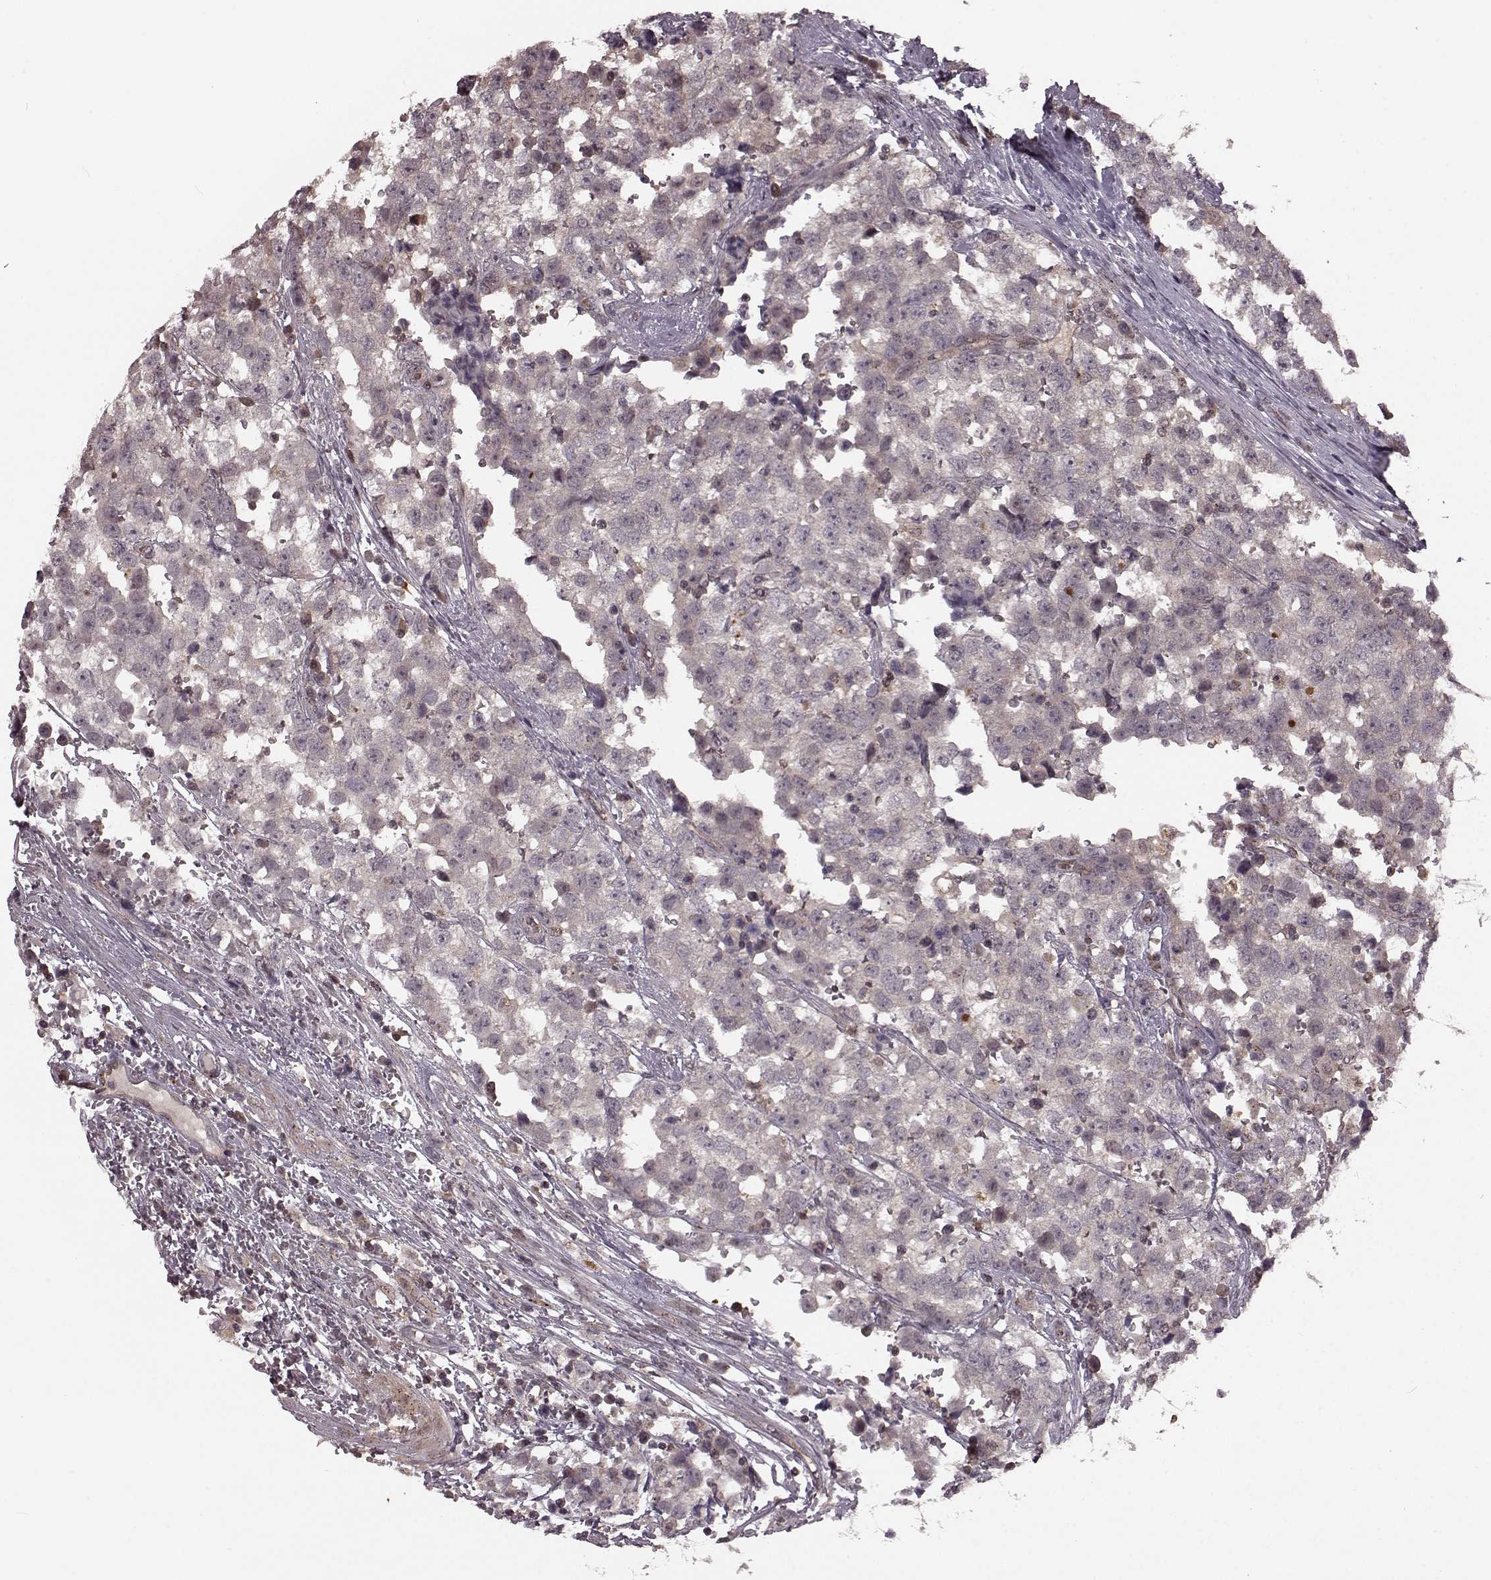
{"staining": {"intensity": "negative", "quantity": "none", "location": "none"}, "tissue": "testis cancer", "cell_type": "Tumor cells", "image_type": "cancer", "snomed": [{"axis": "morphology", "description": "Seminoma, NOS"}, {"axis": "topography", "description": "Testis"}], "caption": "Tumor cells are negative for brown protein staining in testis cancer (seminoma).", "gene": "GSS", "patient": {"sex": "male", "age": 34}}